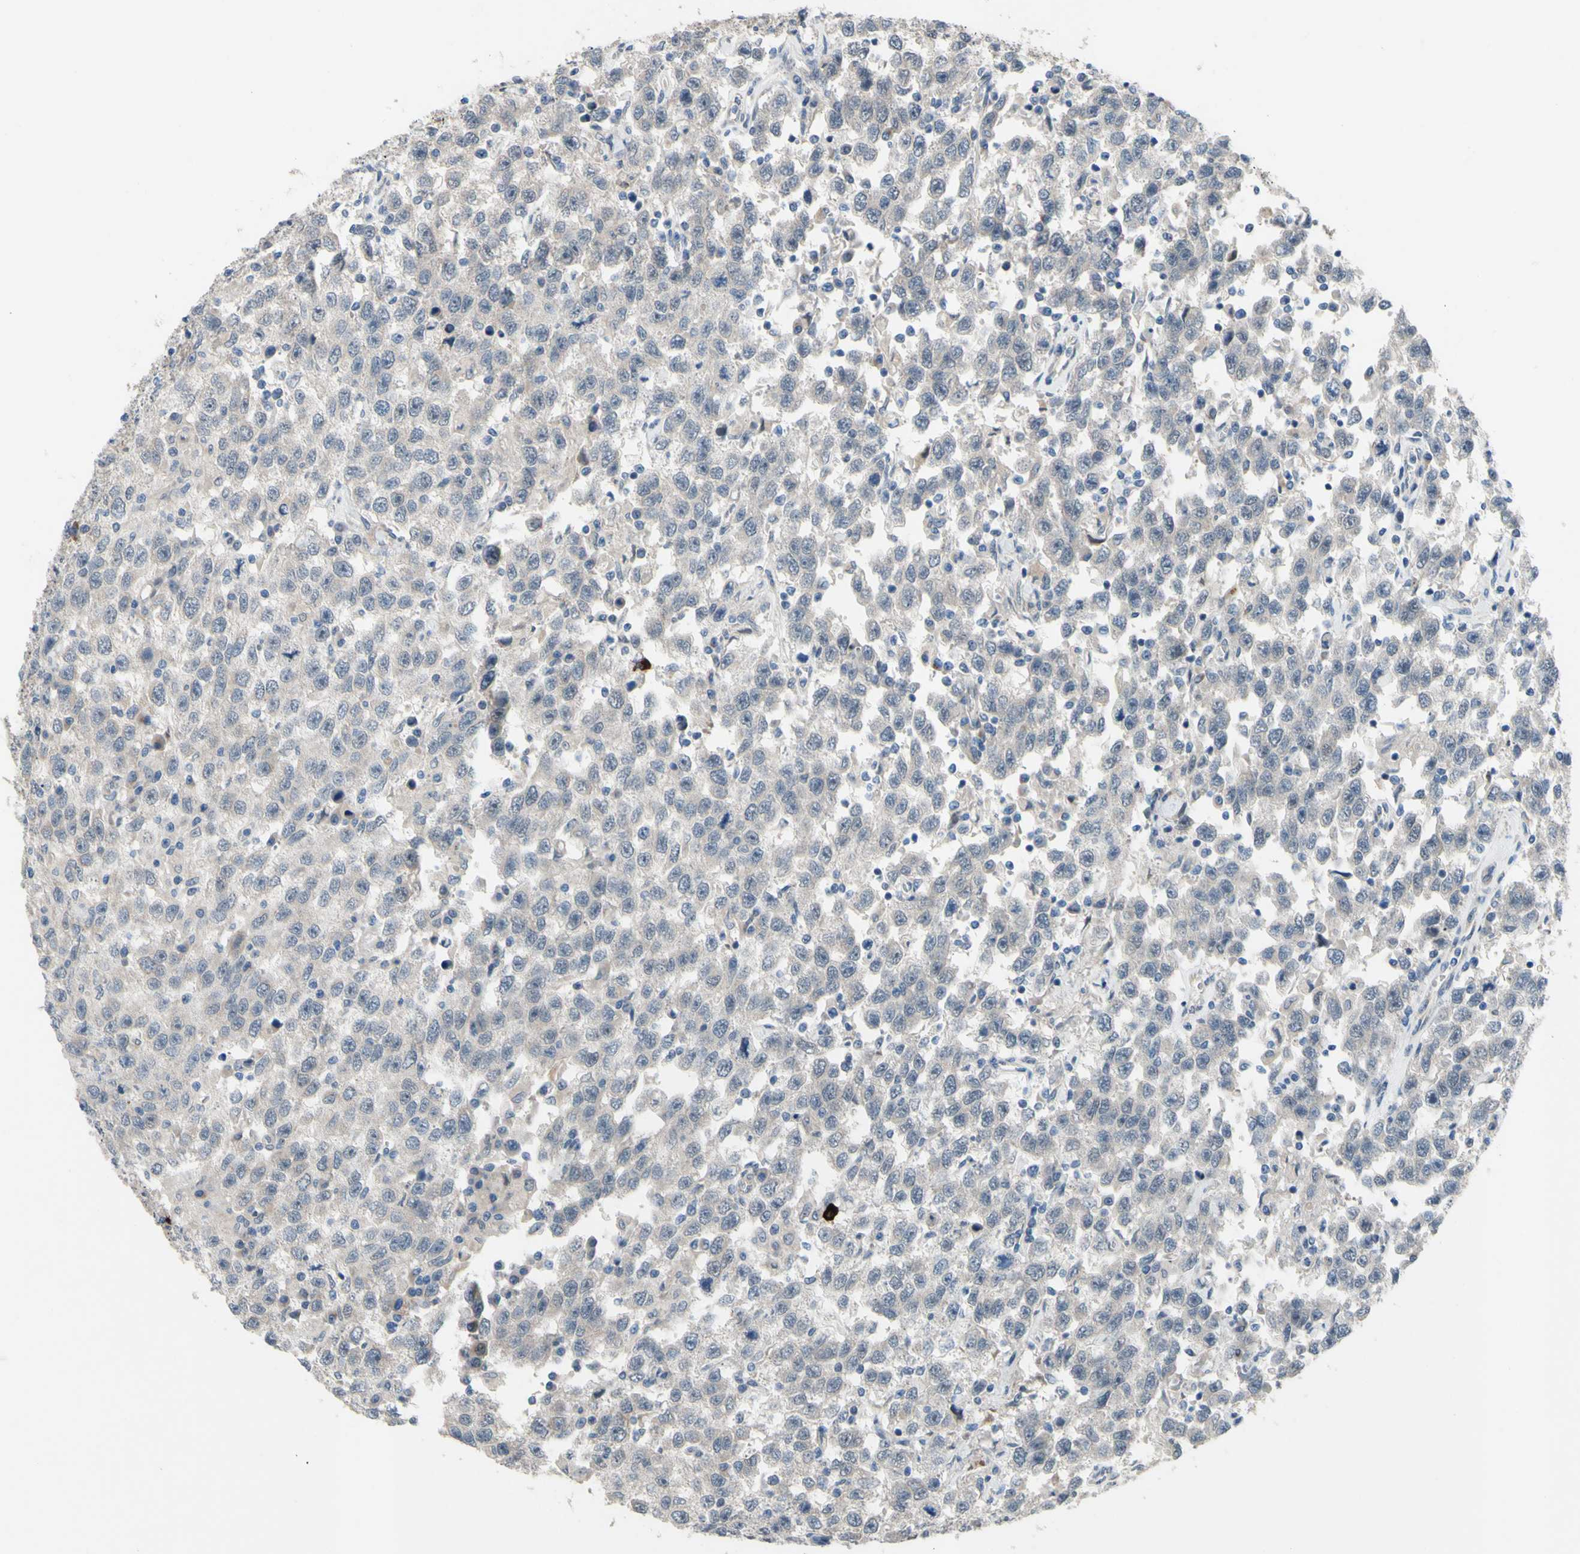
{"staining": {"intensity": "weak", "quantity": ">75%", "location": "nuclear"}, "tissue": "testis cancer", "cell_type": "Tumor cells", "image_type": "cancer", "snomed": [{"axis": "morphology", "description": "Seminoma, NOS"}, {"axis": "topography", "description": "Testis"}], "caption": "The immunohistochemical stain shows weak nuclear positivity in tumor cells of testis cancer tissue.", "gene": "GRAMD2B", "patient": {"sex": "male", "age": 41}}